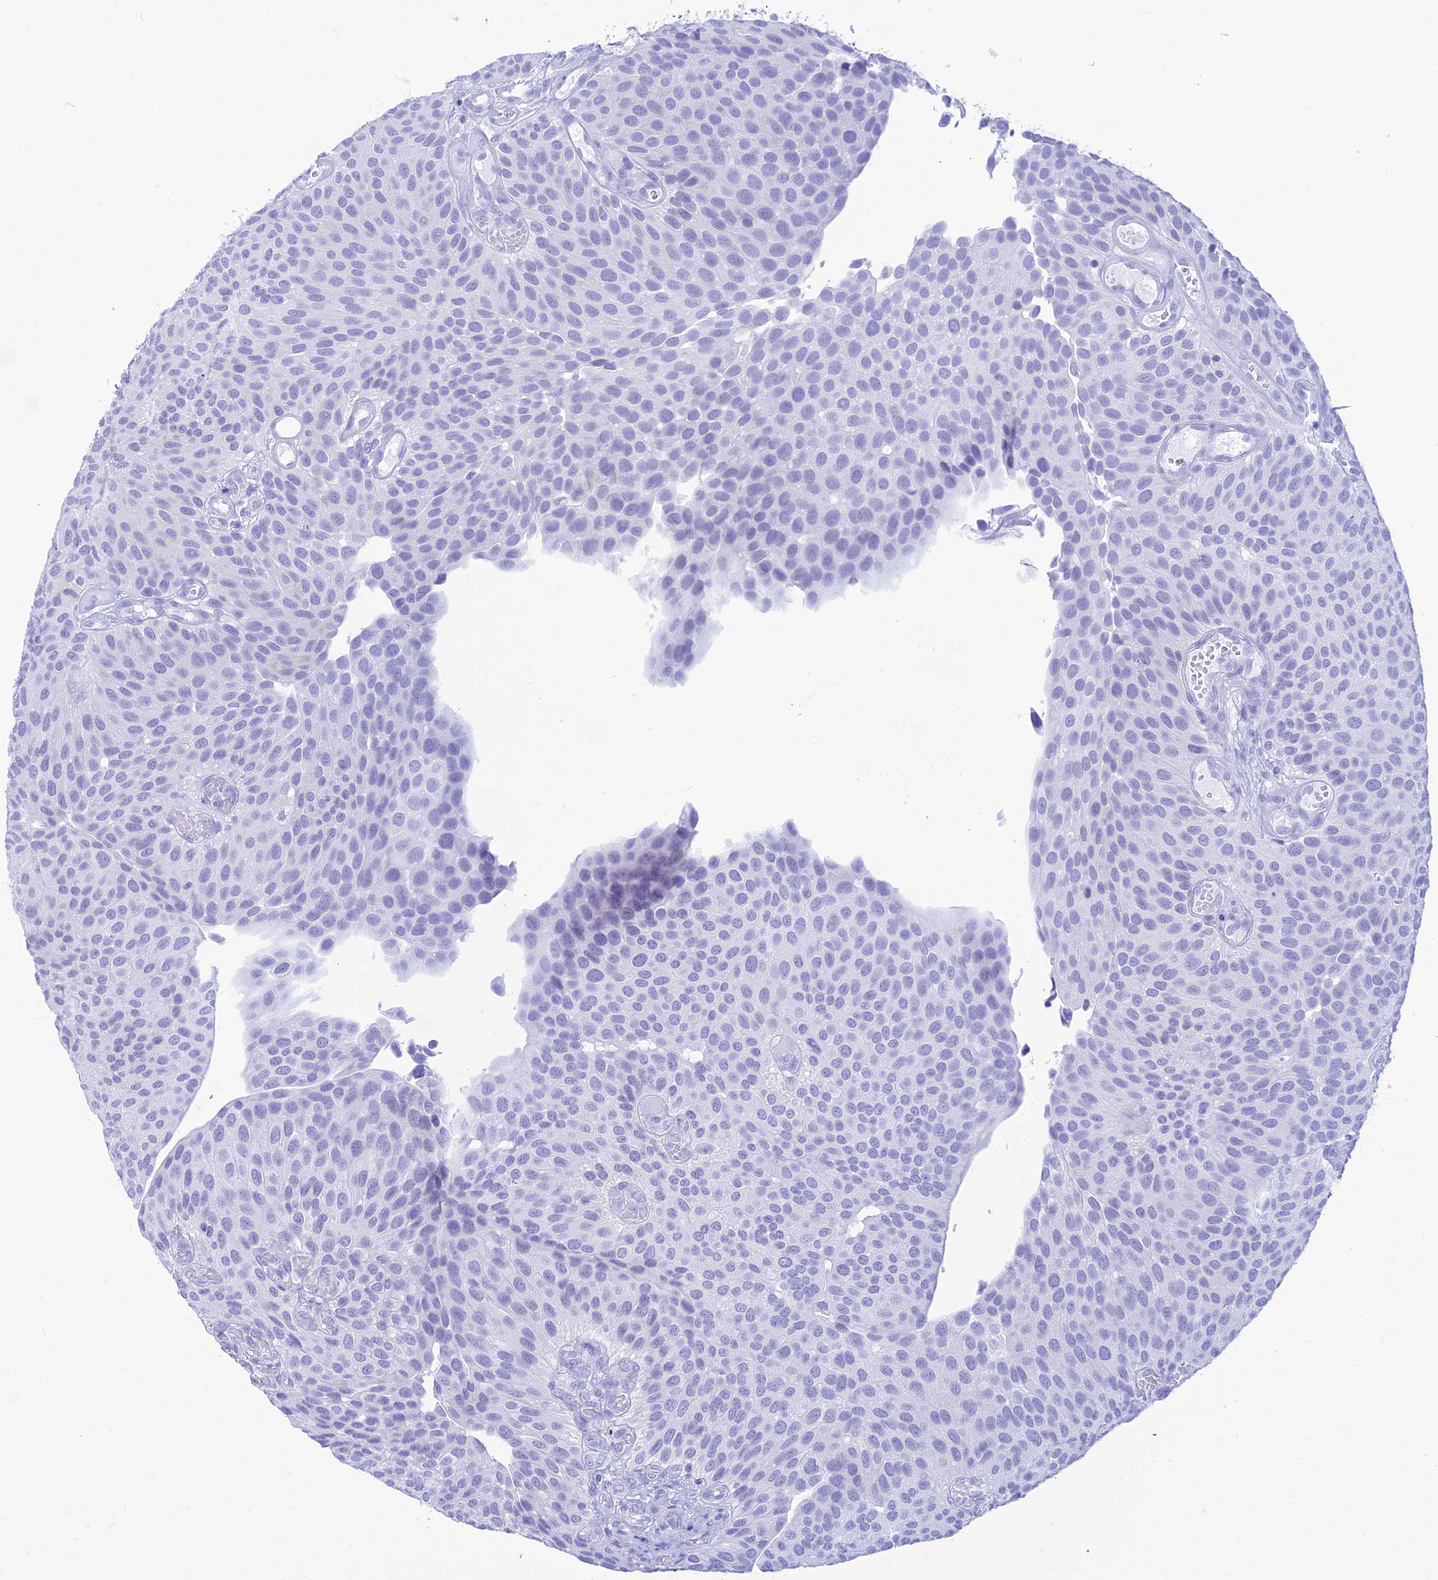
{"staining": {"intensity": "negative", "quantity": "none", "location": "none"}, "tissue": "urothelial cancer", "cell_type": "Tumor cells", "image_type": "cancer", "snomed": [{"axis": "morphology", "description": "Urothelial carcinoma, Low grade"}, {"axis": "topography", "description": "Urinary bladder"}], "caption": "High magnification brightfield microscopy of urothelial cancer stained with DAB (3,3'-diaminobenzidine) (brown) and counterstained with hematoxylin (blue): tumor cells show no significant staining. (Brightfield microscopy of DAB (3,3'-diaminobenzidine) immunohistochemistry at high magnification).", "gene": "PRNP", "patient": {"sex": "male", "age": 89}}